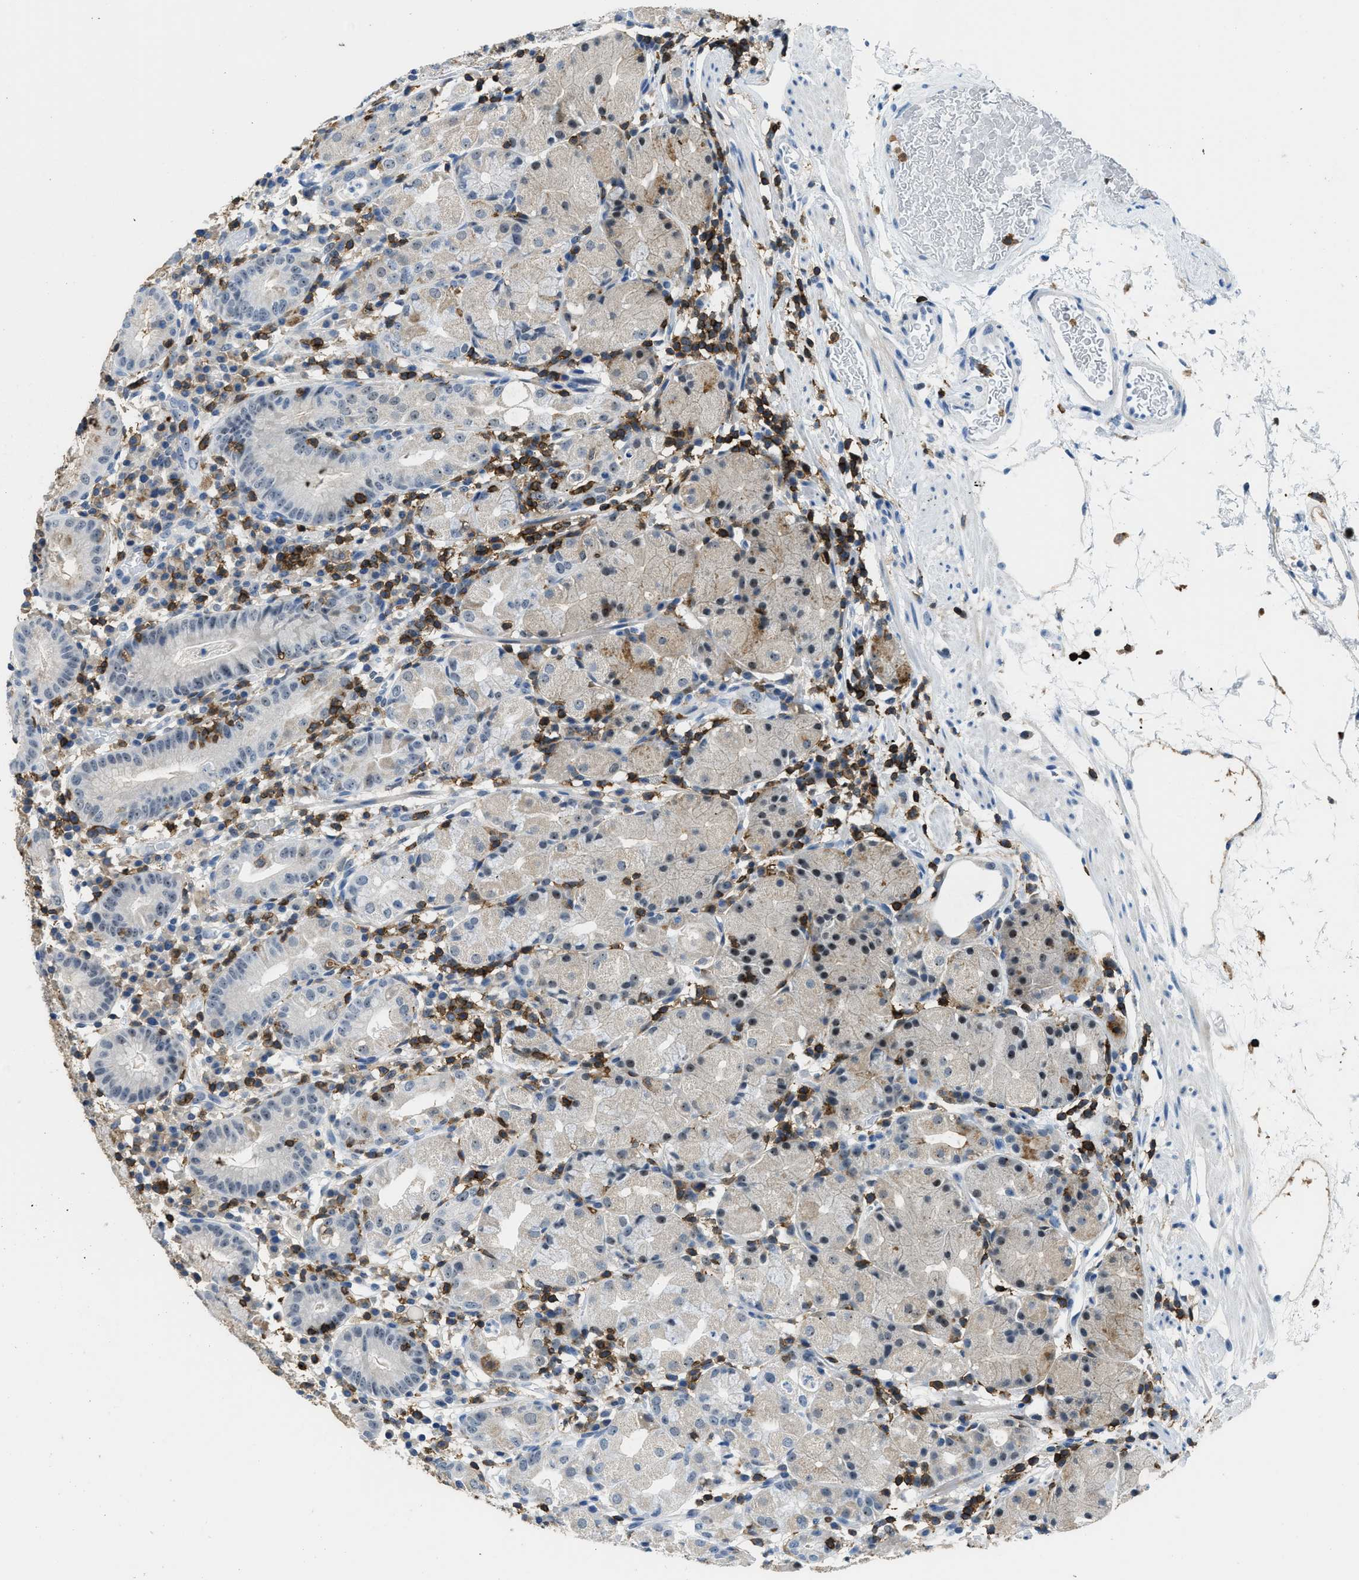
{"staining": {"intensity": "moderate", "quantity": "<25%", "location": "nuclear"}, "tissue": "stomach", "cell_type": "Glandular cells", "image_type": "normal", "snomed": [{"axis": "morphology", "description": "Normal tissue, NOS"}, {"axis": "topography", "description": "Stomach"}, {"axis": "topography", "description": "Stomach, lower"}], "caption": "This photomicrograph exhibits unremarkable stomach stained with immunohistochemistry (IHC) to label a protein in brown. The nuclear of glandular cells show moderate positivity for the protein. Nuclei are counter-stained blue.", "gene": "FAM151A", "patient": {"sex": "female", "age": 75}}